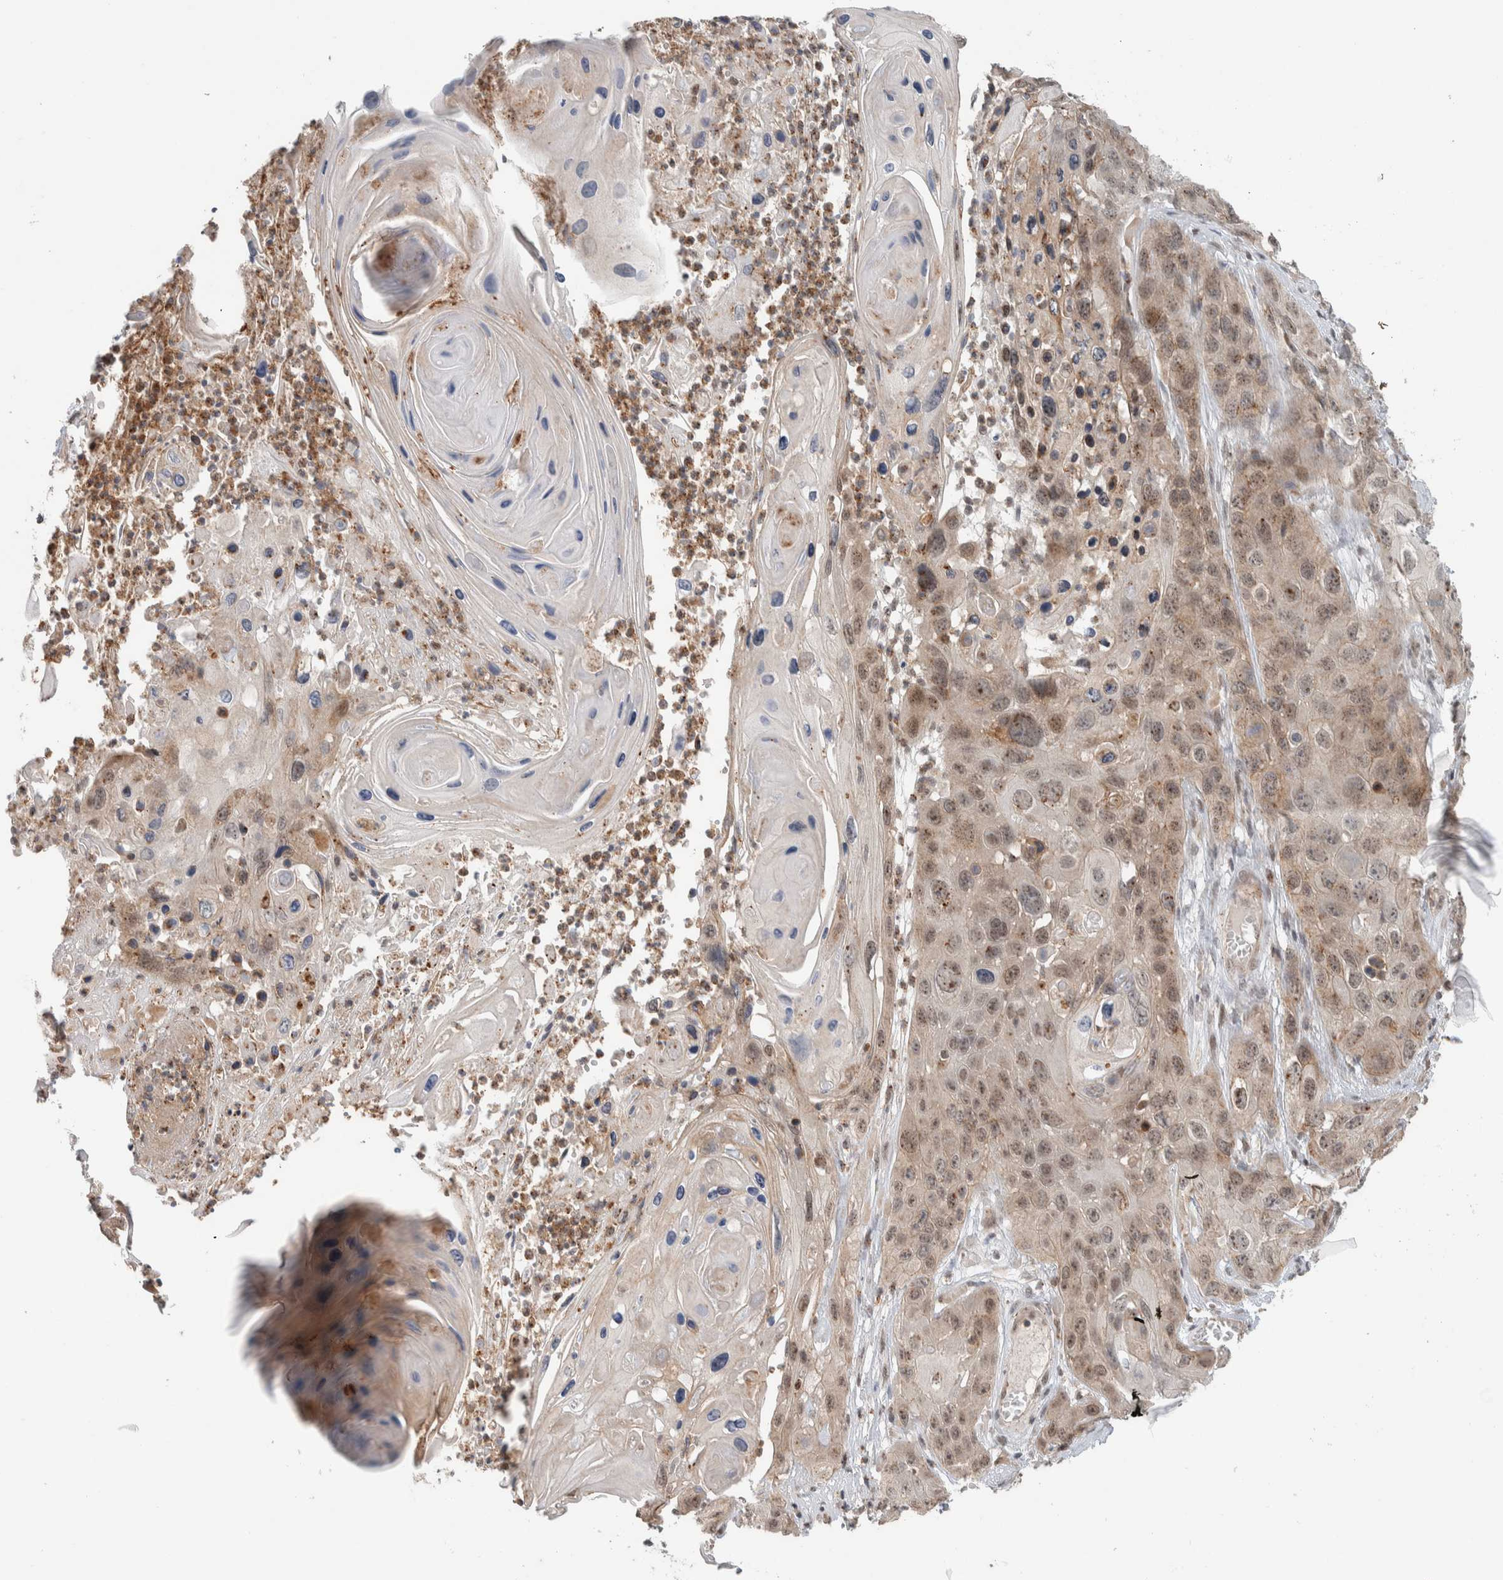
{"staining": {"intensity": "moderate", "quantity": ">75%", "location": "nuclear"}, "tissue": "skin cancer", "cell_type": "Tumor cells", "image_type": "cancer", "snomed": [{"axis": "morphology", "description": "Squamous cell carcinoma, NOS"}, {"axis": "topography", "description": "Skin"}], "caption": "High-power microscopy captured an IHC histopathology image of skin cancer (squamous cell carcinoma), revealing moderate nuclear expression in about >75% of tumor cells.", "gene": "DEPTOR", "patient": {"sex": "male", "age": 55}}